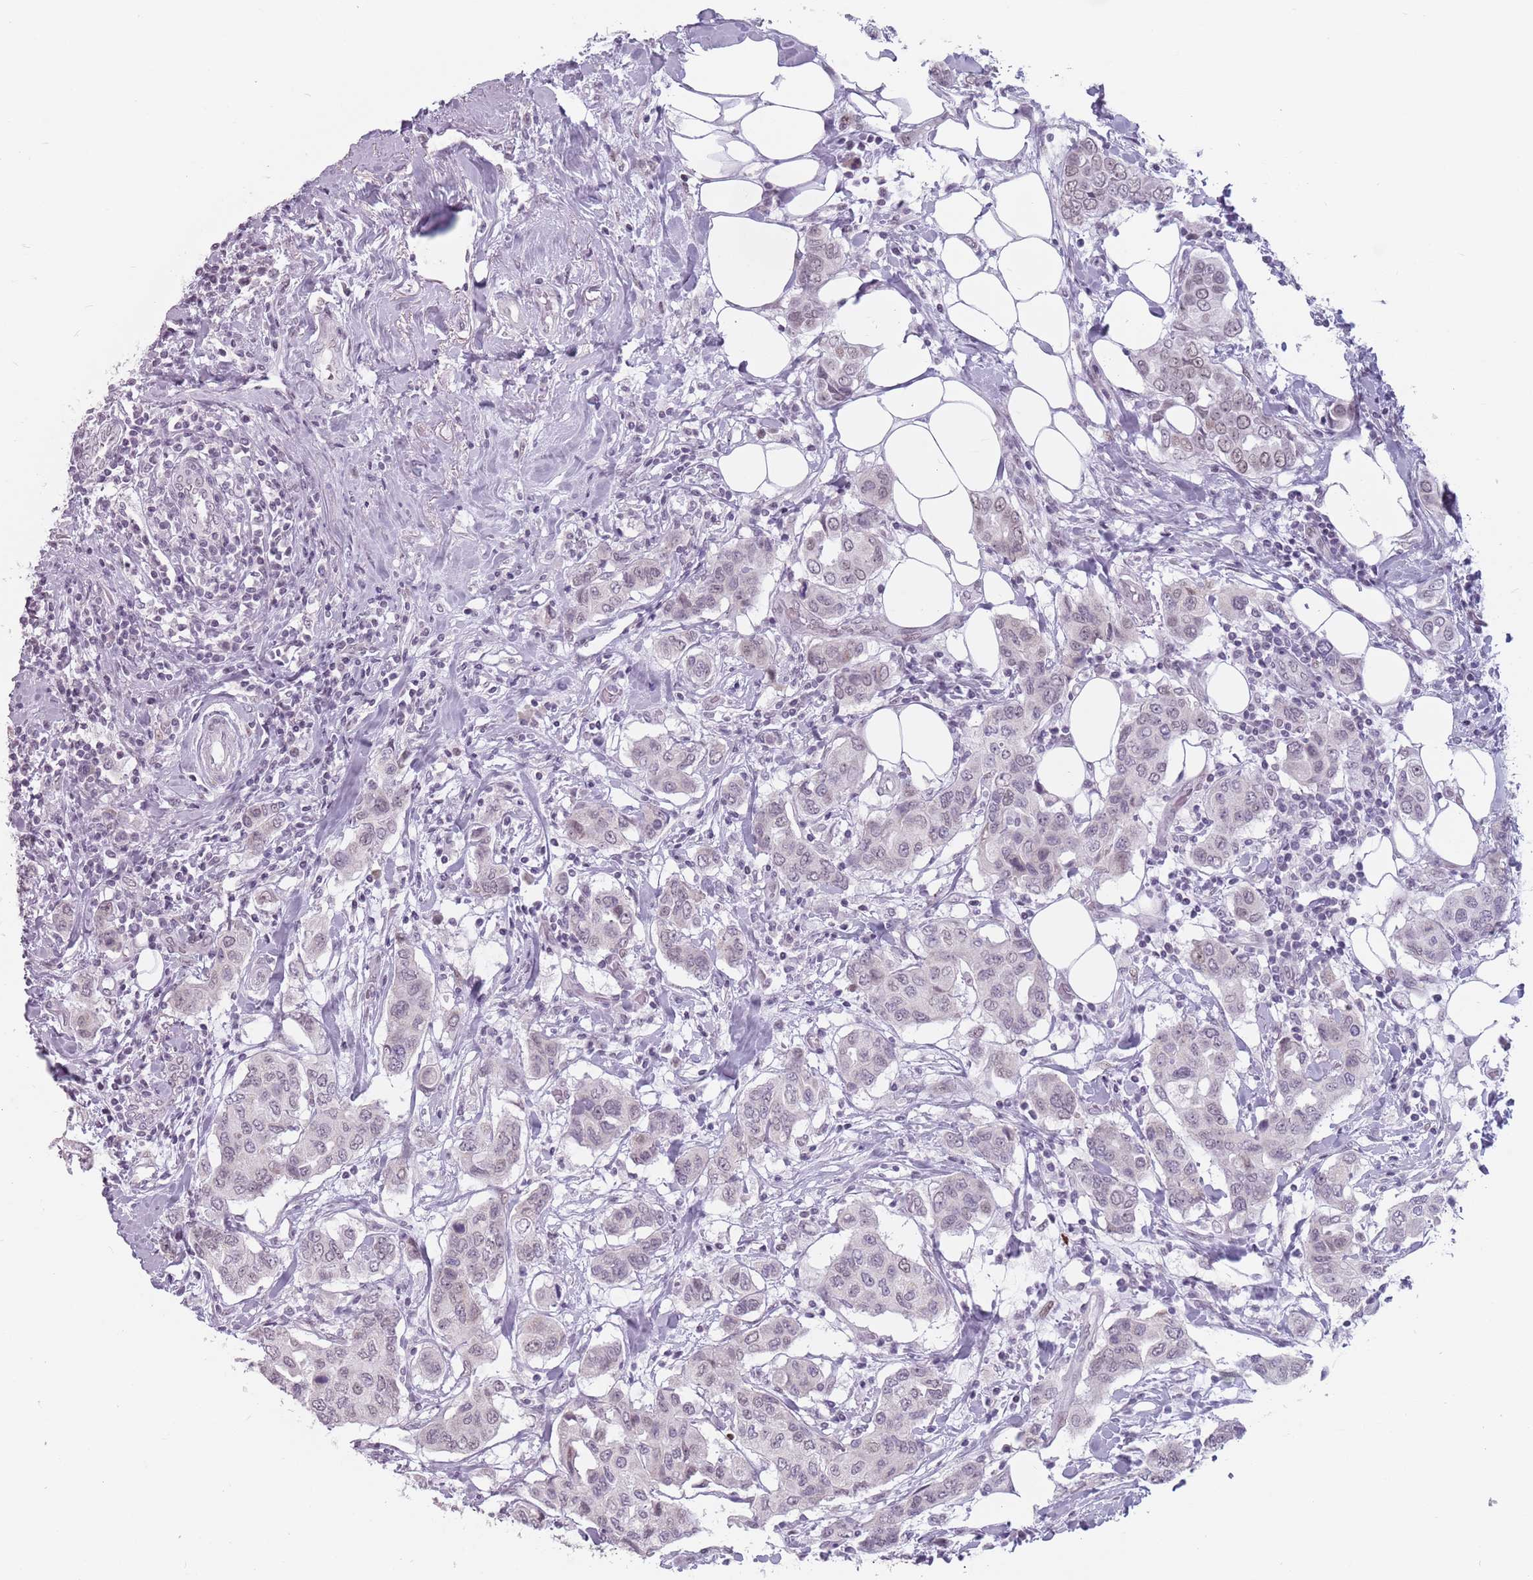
{"staining": {"intensity": "weak", "quantity": "<25%", "location": "nuclear"}, "tissue": "breast cancer", "cell_type": "Tumor cells", "image_type": "cancer", "snomed": [{"axis": "morphology", "description": "Lobular carcinoma"}, {"axis": "topography", "description": "Breast"}], "caption": "IHC histopathology image of breast cancer stained for a protein (brown), which exhibits no positivity in tumor cells. (DAB (3,3'-diaminobenzidine) IHC with hematoxylin counter stain).", "gene": "PTCHD1", "patient": {"sex": "female", "age": 51}}